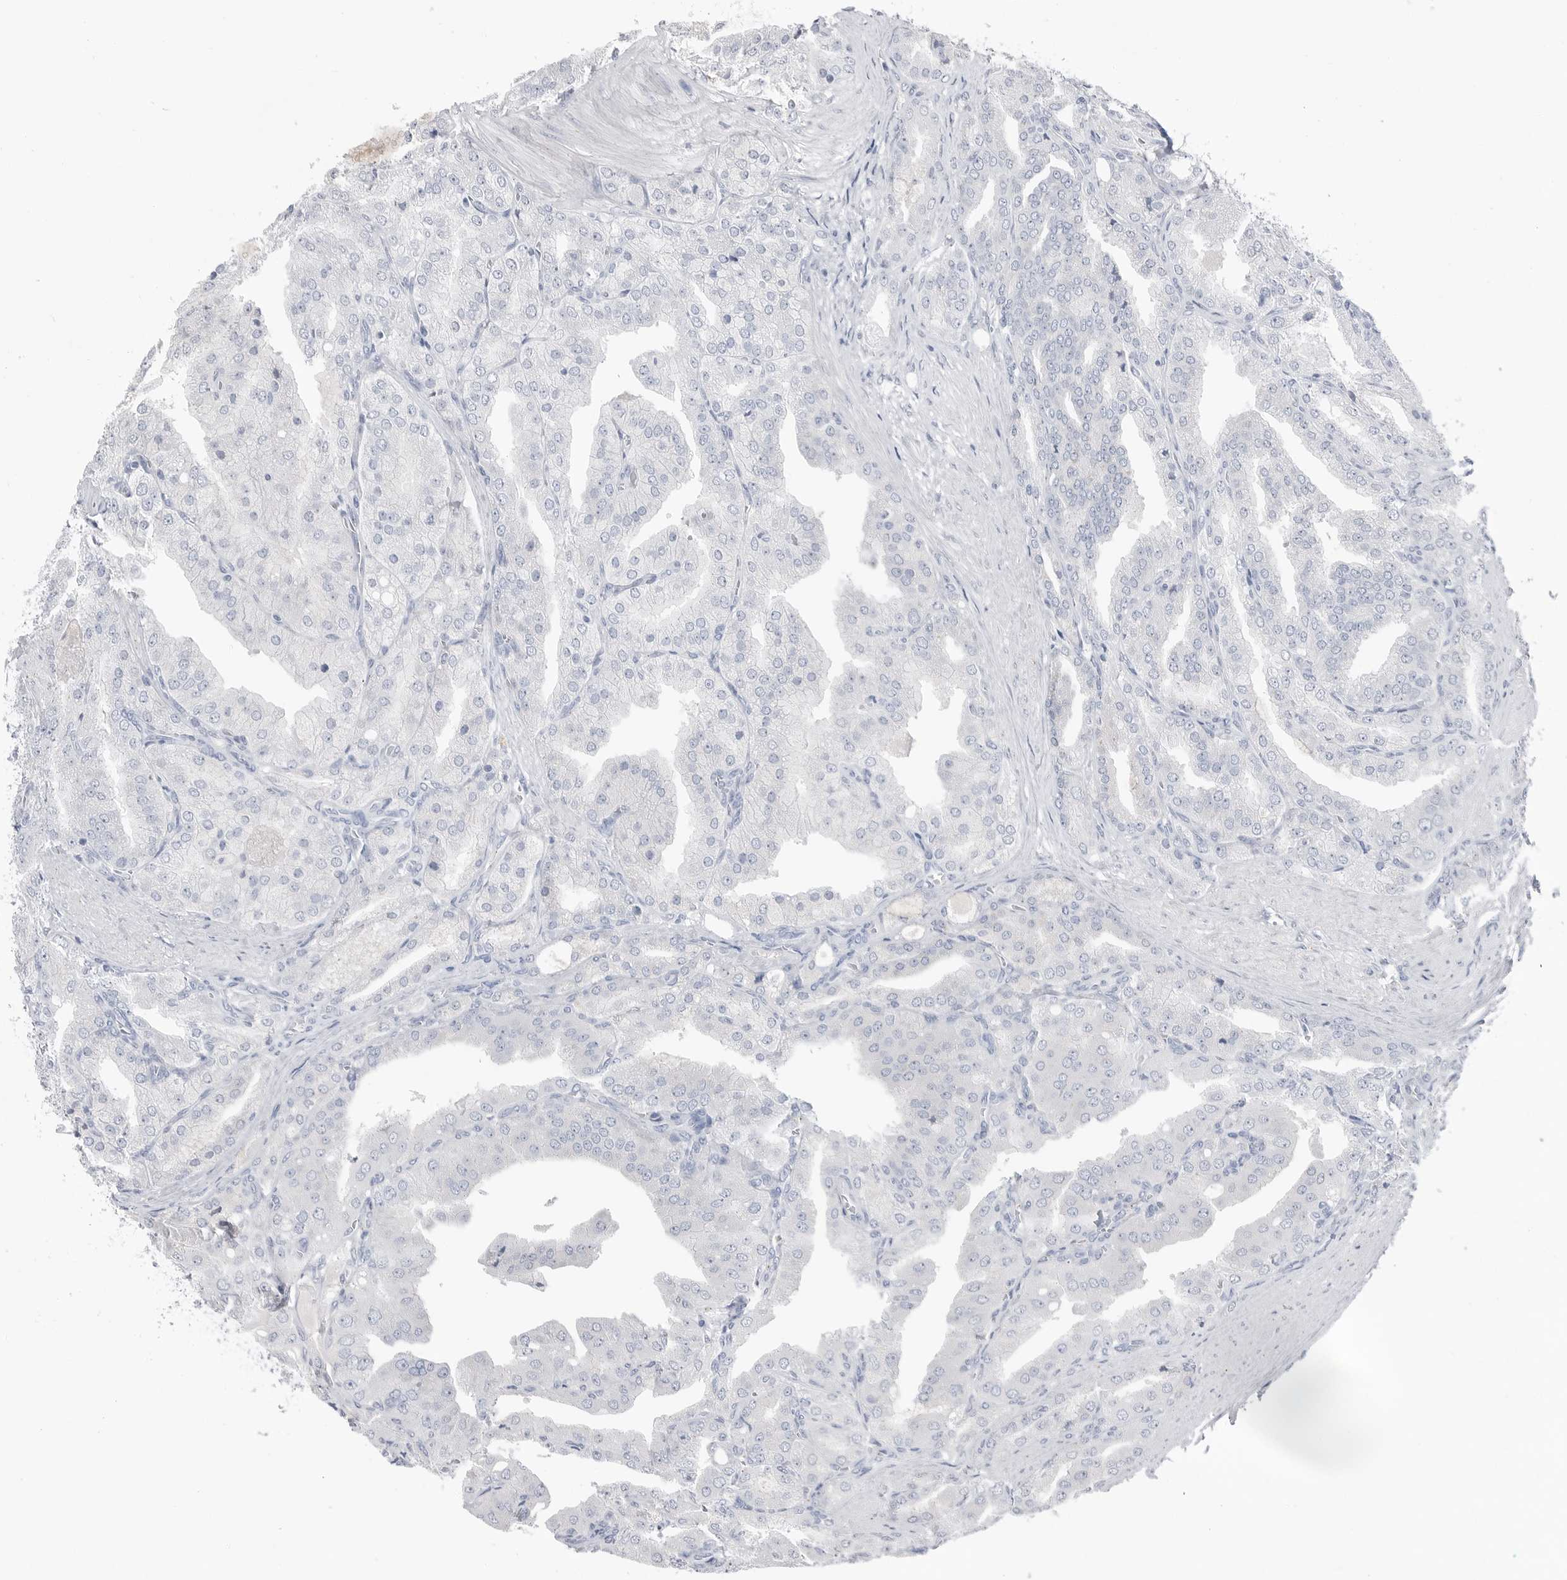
{"staining": {"intensity": "negative", "quantity": "none", "location": "none"}, "tissue": "prostate cancer", "cell_type": "Tumor cells", "image_type": "cancer", "snomed": [{"axis": "morphology", "description": "Adenocarcinoma, High grade"}, {"axis": "topography", "description": "Prostate"}], "caption": "The immunohistochemistry image has no significant expression in tumor cells of prostate adenocarcinoma (high-grade) tissue.", "gene": "ABHD12", "patient": {"sex": "male", "age": 50}}